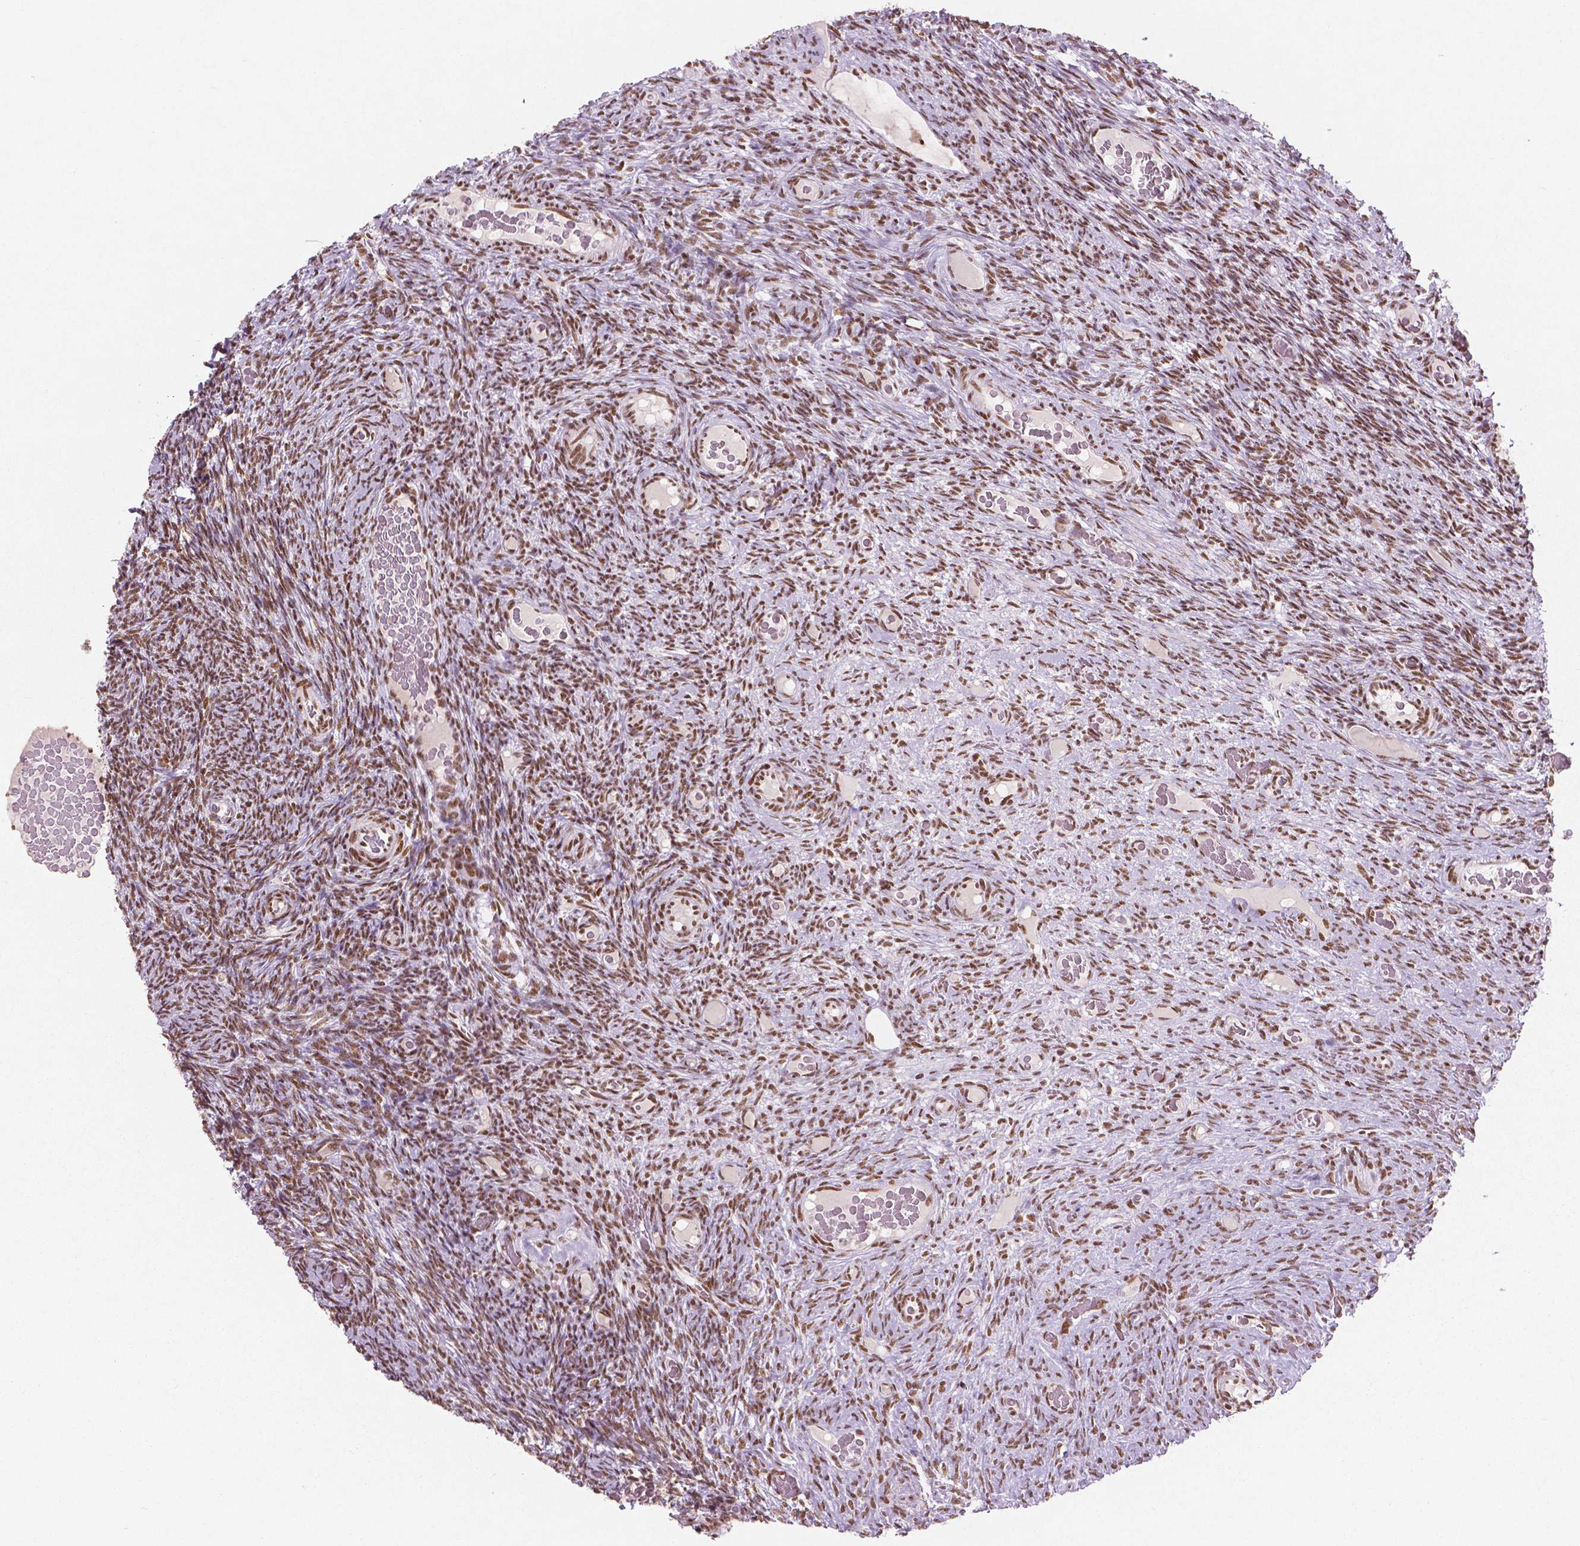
{"staining": {"intensity": "moderate", "quantity": ">75%", "location": "nuclear"}, "tissue": "ovary", "cell_type": "Follicle cells", "image_type": "normal", "snomed": [{"axis": "morphology", "description": "Normal tissue, NOS"}, {"axis": "topography", "description": "Ovary"}], "caption": "Immunohistochemistry (IHC) micrograph of normal ovary stained for a protein (brown), which demonstrates medium levels of moderate nuclear positivity in approximately >75% of follicle cells.", "gene": "BRD4", "patient": {"sex": "female", "age": 34}}